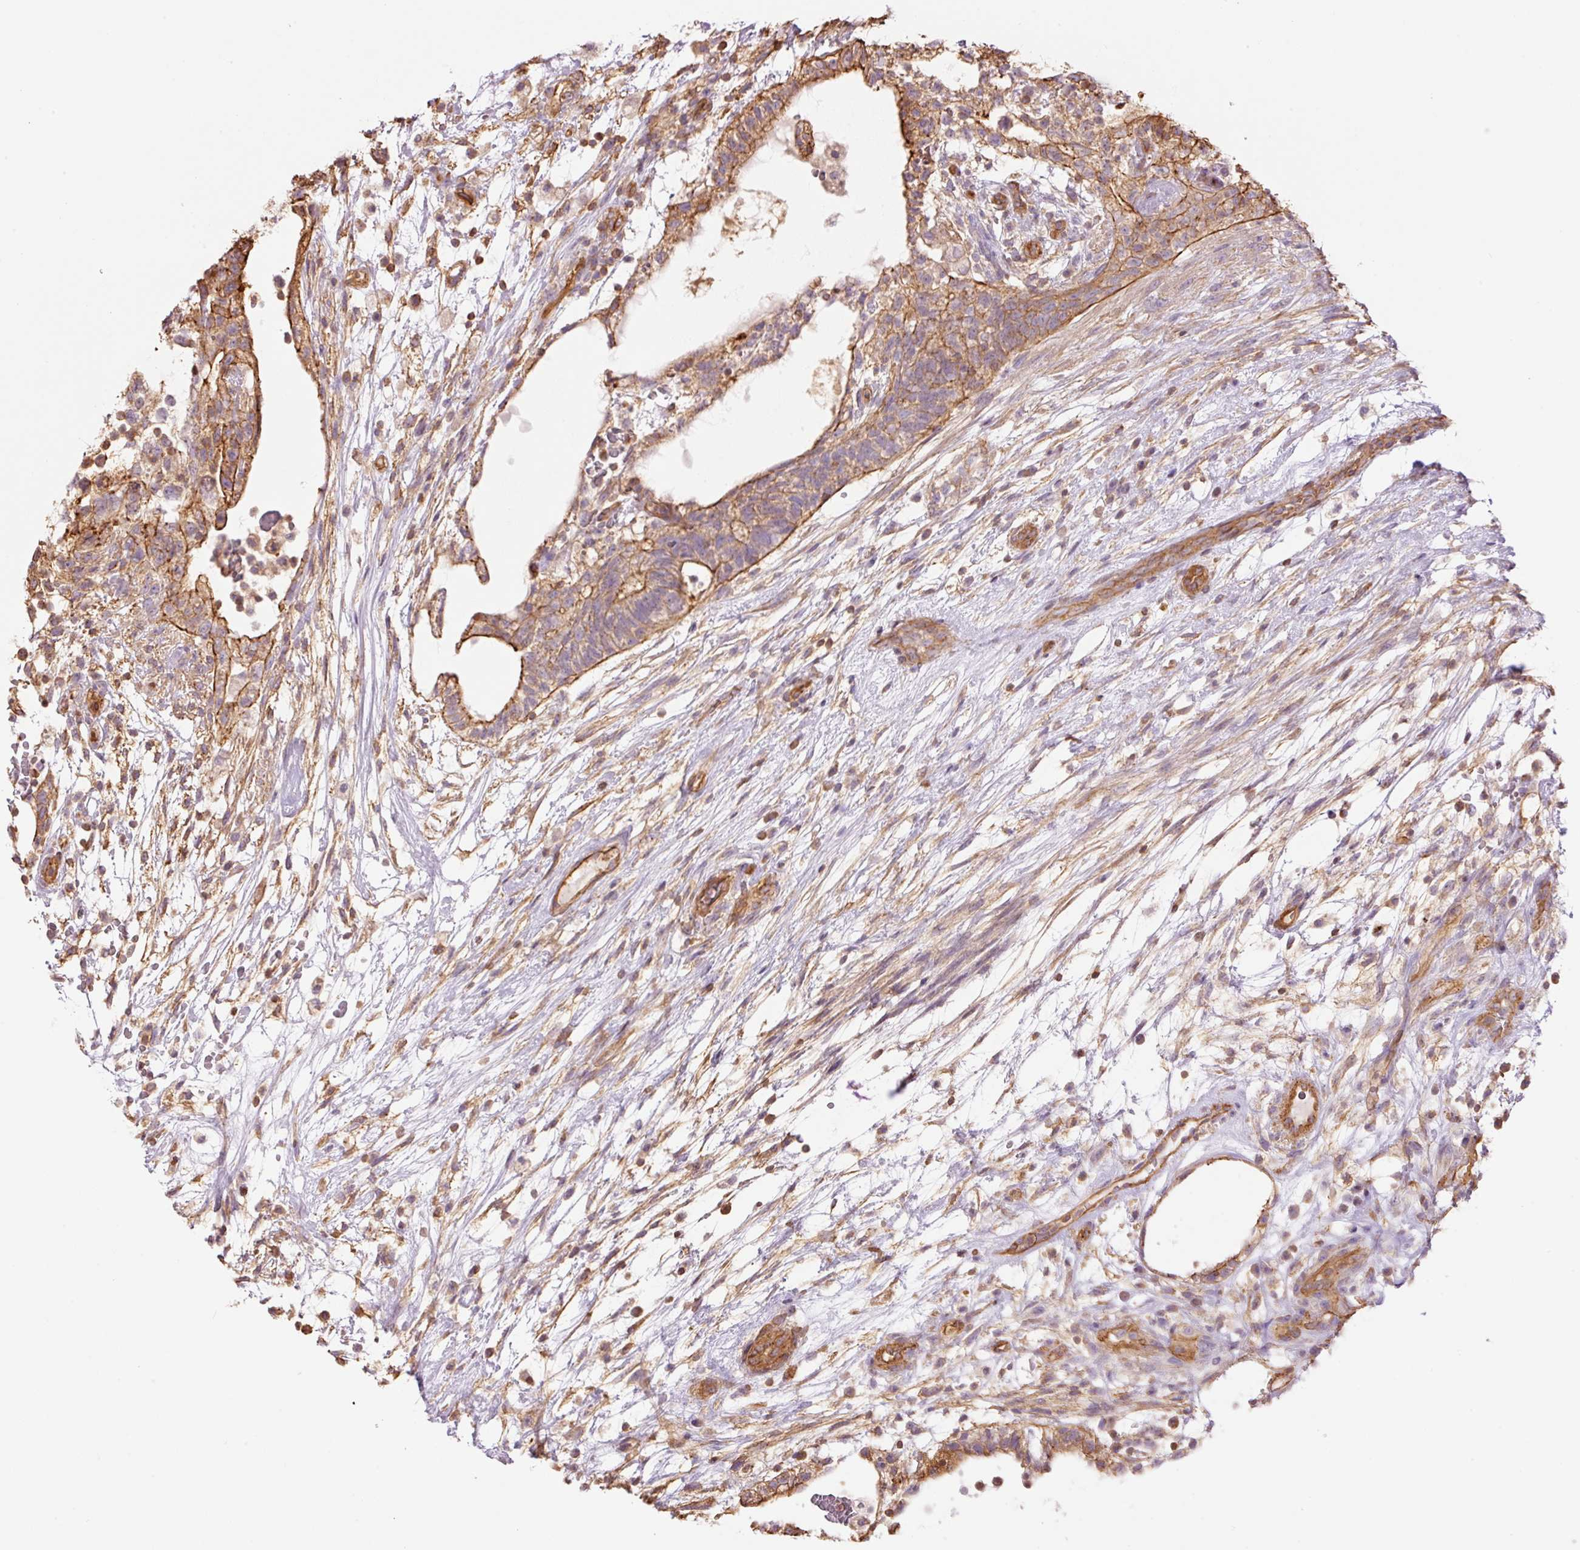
{"staining": {"intensity": "moderate", "quantity": ">75%", "location": "cytoplasmic/membranous"}, "tissue": "testis cancer", "cell_type": "Tumor cells", "image_type": "cancer", "snomed": [{"axis": "morphology", "description": "Carcinoma, Embryonal, NOS"}, {"axis": "topography", "description": "Testis"}], "caption": "Human testis cancer stained with a brown dye demonstrates moderate cytoplasmic/membranous positive expression in approximately >75% of tumor cells.", "gene": "PPP1R1B", "patient": {"sex": "male", "age": 32}}